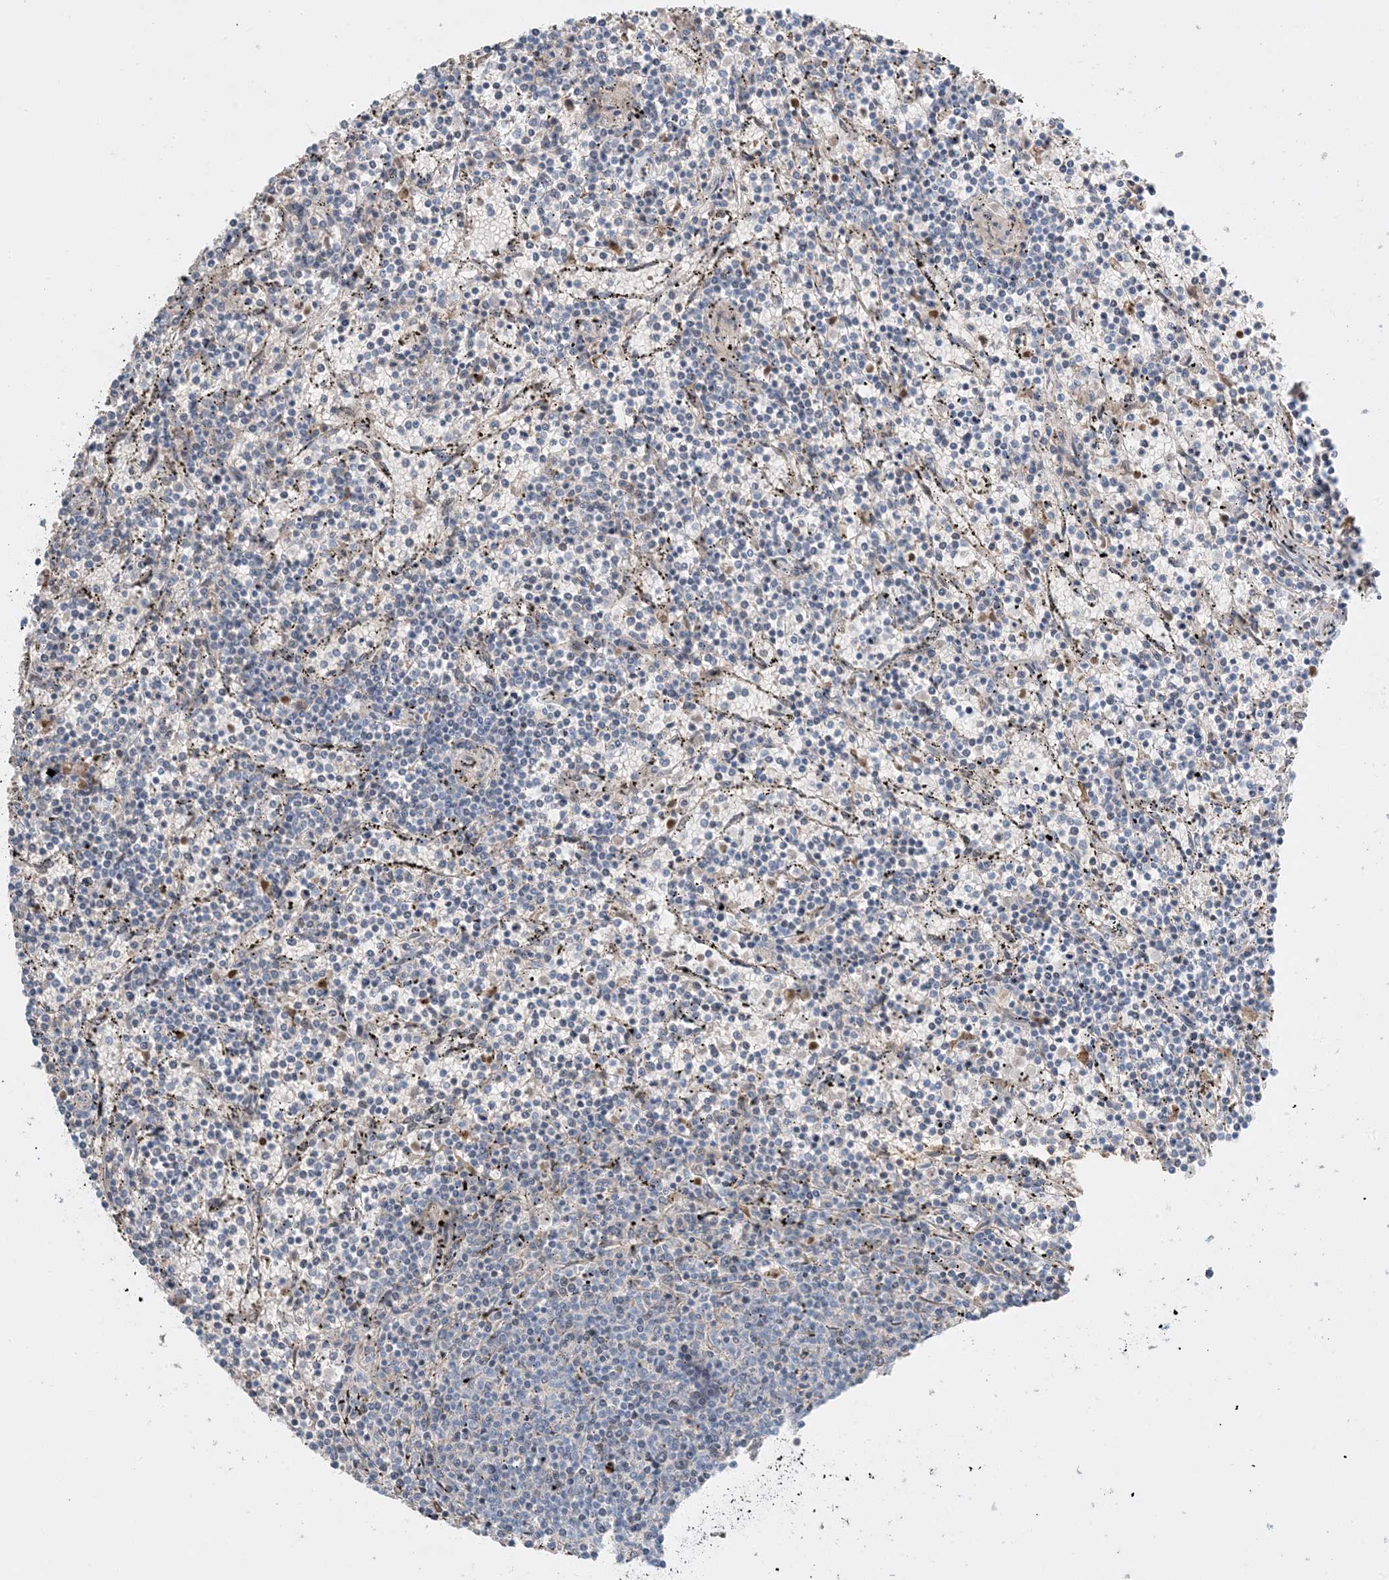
{"staining": {"intensity": "negative", "quantity": "none", "location": "none"}, "tissue": "lymphoma", "cell_type": "Tumor cells", "image_type": "cancer", "snomed": [{"axis": "morphology", "description": "Malignant lymphoma, non-Hodgkin's type, Low grade"}, {"axis": "topography", "description": "Spleen"}], "caption": "DAB immunohistochemical staining of malignant lymphoma, non-Hodgkin's type (low-grade) displays no significant staining in tumor cells.", "gene": "MMGT1", "patient": {"sex": "female", "age": 50}}